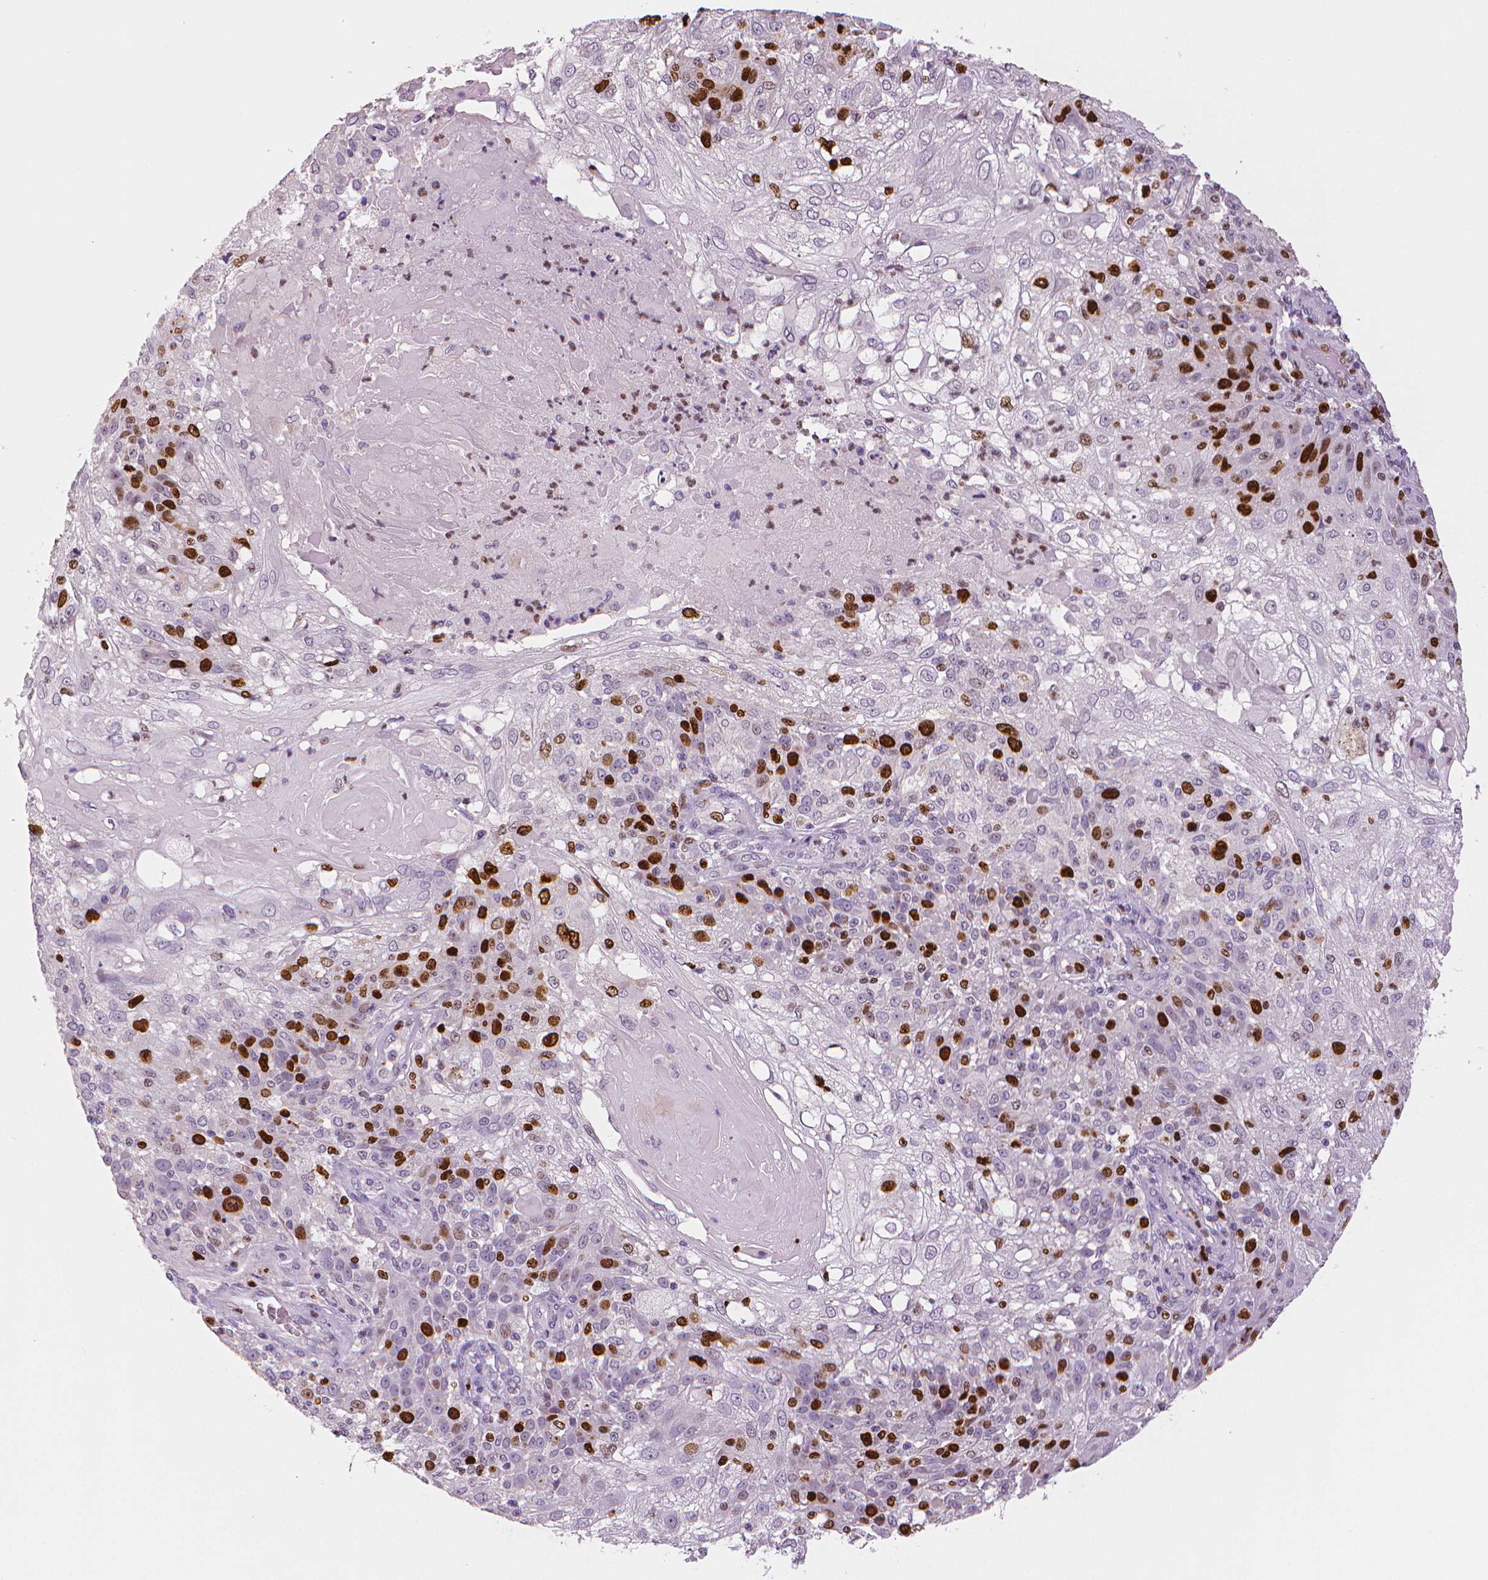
{"staining": {"intensity": "strong", "quantity": "<25%", "location": "nuclear"}, "tissue": "skin cancer", "cell_type": "Tumor cells", "image_type": "cancer", "snomed": [{"axis": "morphology", "description": "Normal tissue, NOS"}, {"axis": "morphology", "description": "Squamous cell carcinoma, NOS"}, {"axis": "topography", "description": "Skin"}], "caption": "Skin squamous cell carcinoma was stained to show a protein in brown. There is medium levels of strong nuclear positivity in approximately <25% of tumor cells.", "gene": "MKI67", "patient": {"sex": "female", "age": 83}}